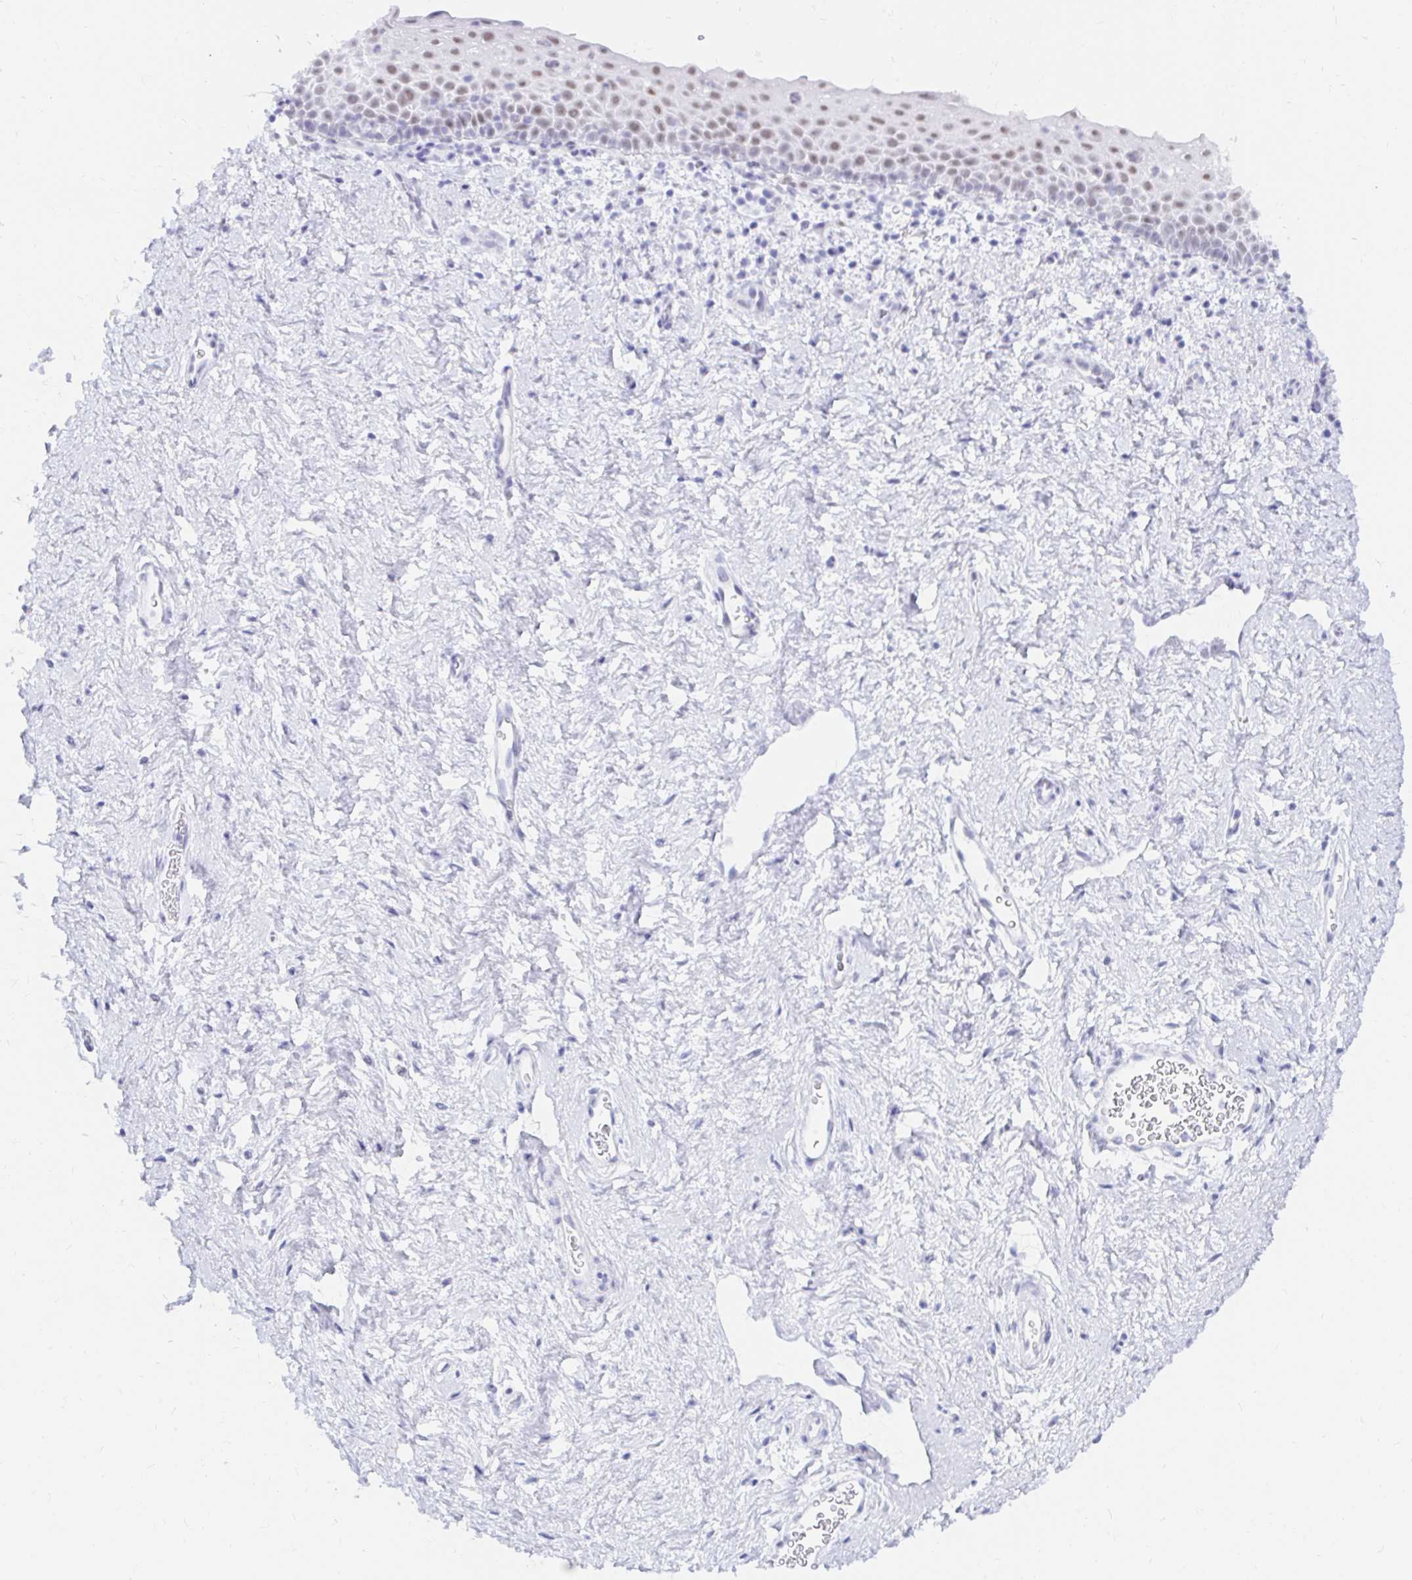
{"staining": {"intensity": "moderate", "quantity": "<25%", "location": "nuclear"}, "tissue": "vagina", "cell_type": "Squamous epithelial cells", "image_type": "normal", "snomed": [{"axis": "morphology", "description": "Normal tissue, NOS"}, {"axis": "topography", "description": "Vagina"}], "caption": "Immunohistochemistry (IHC) (DAB (3,3'-diaminobenzidine)) staining of benign vagina demonstrates moderate nuclear protein expression in about <25% of squamous epithelial cells.", "gene": "OR6T1", "patient": {"sex": "female", "age": 61}}